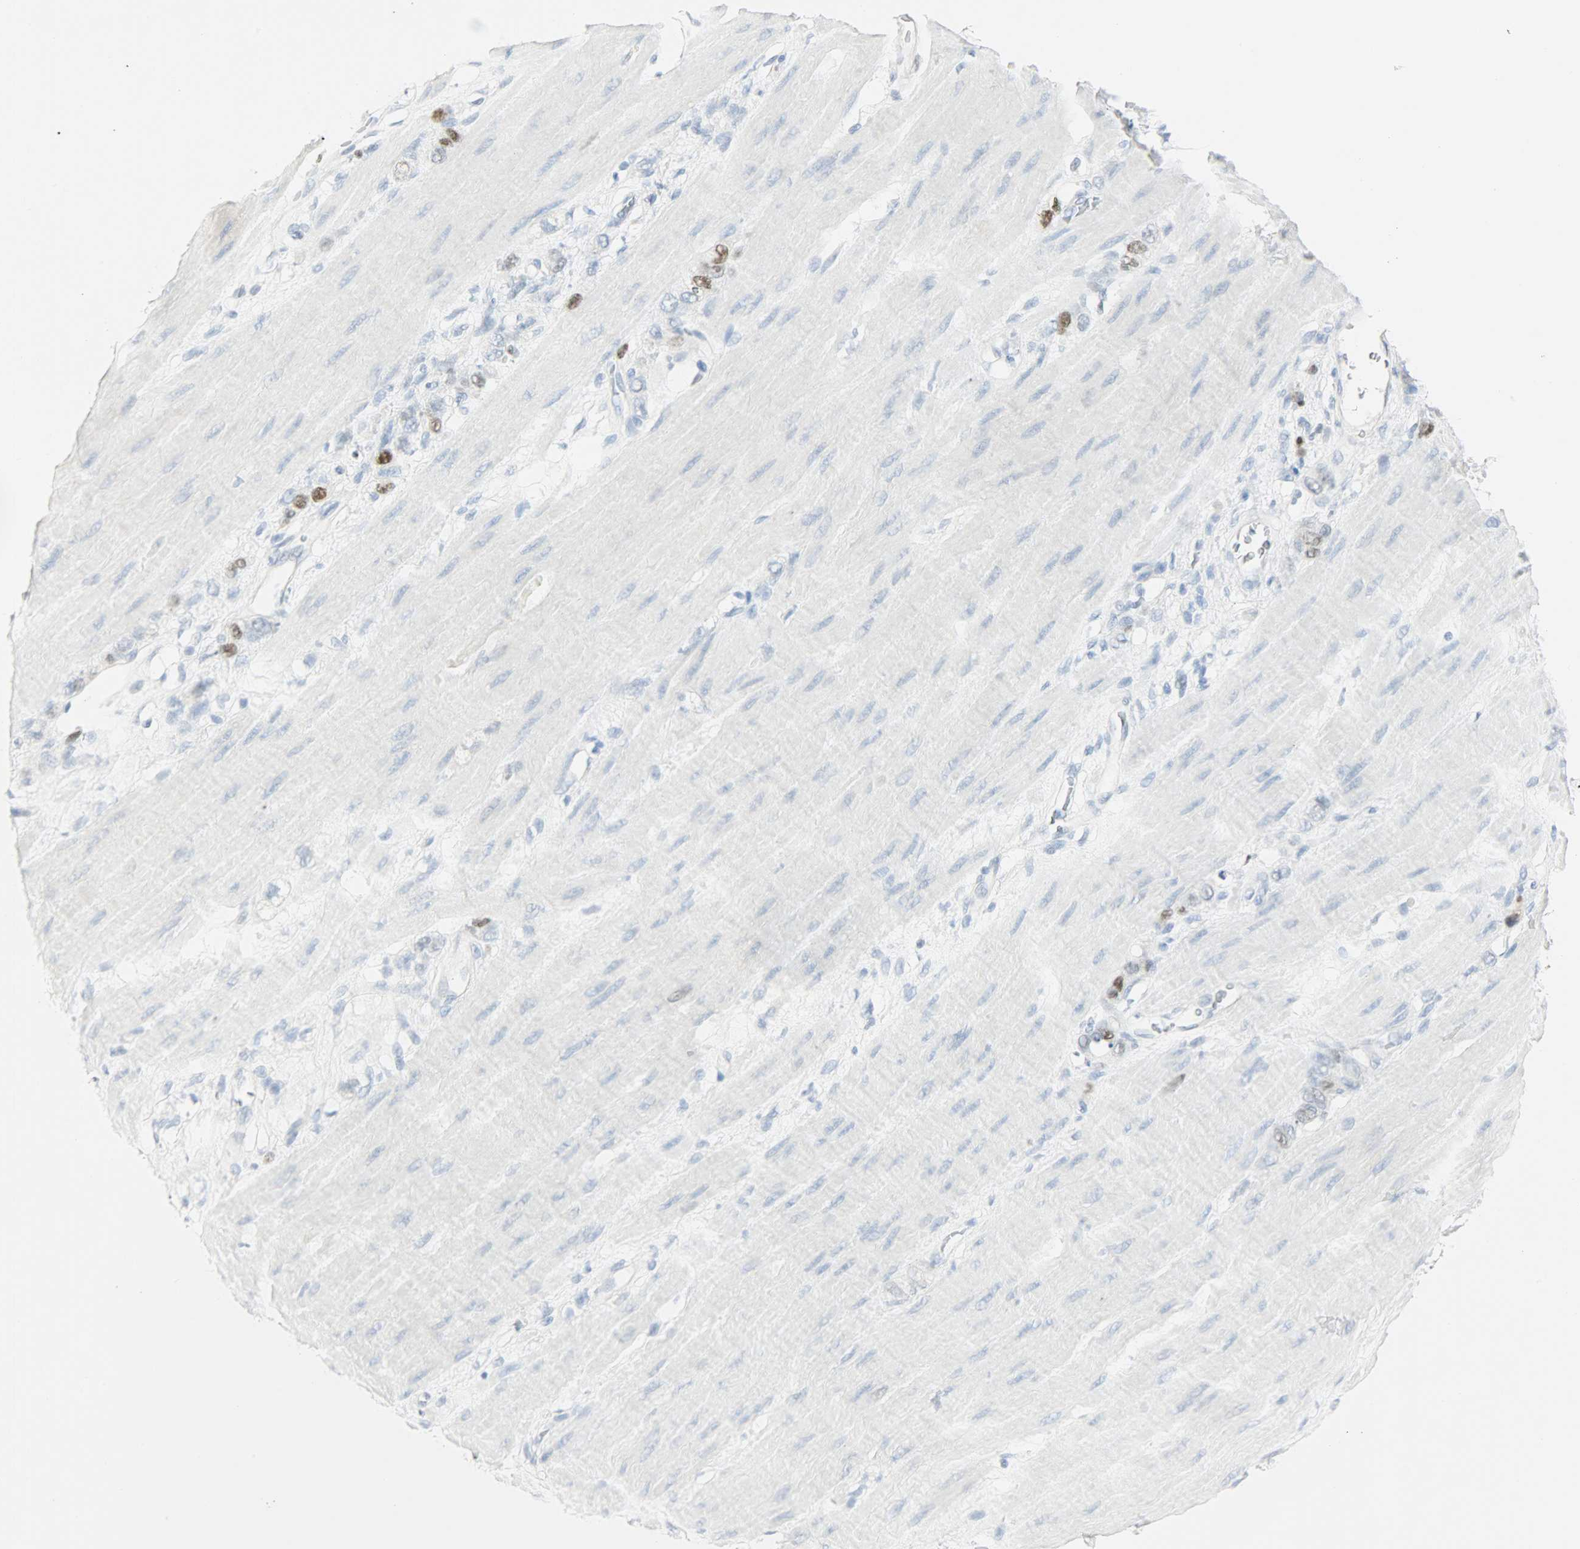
{"staining": {"intensity": "moderate", "quantity": "<25%", "location": "nuclear"}, "tissue": "stomach cancer", "cell_type": "Tumor cells", "image_type": "cancer", "snomed": [{"axis": "morphology", "description": "Adenocarcinoma, NOS"}, {"axis": "topography", "description": "Stomach"}], "caption": "Brown immunohistochemical staining in human stomach cancer reveals moderate nuclear expression in about <25% of tumor cells.", "gene": "HELLS", "patient": {"sex": "male", "age": 82}}